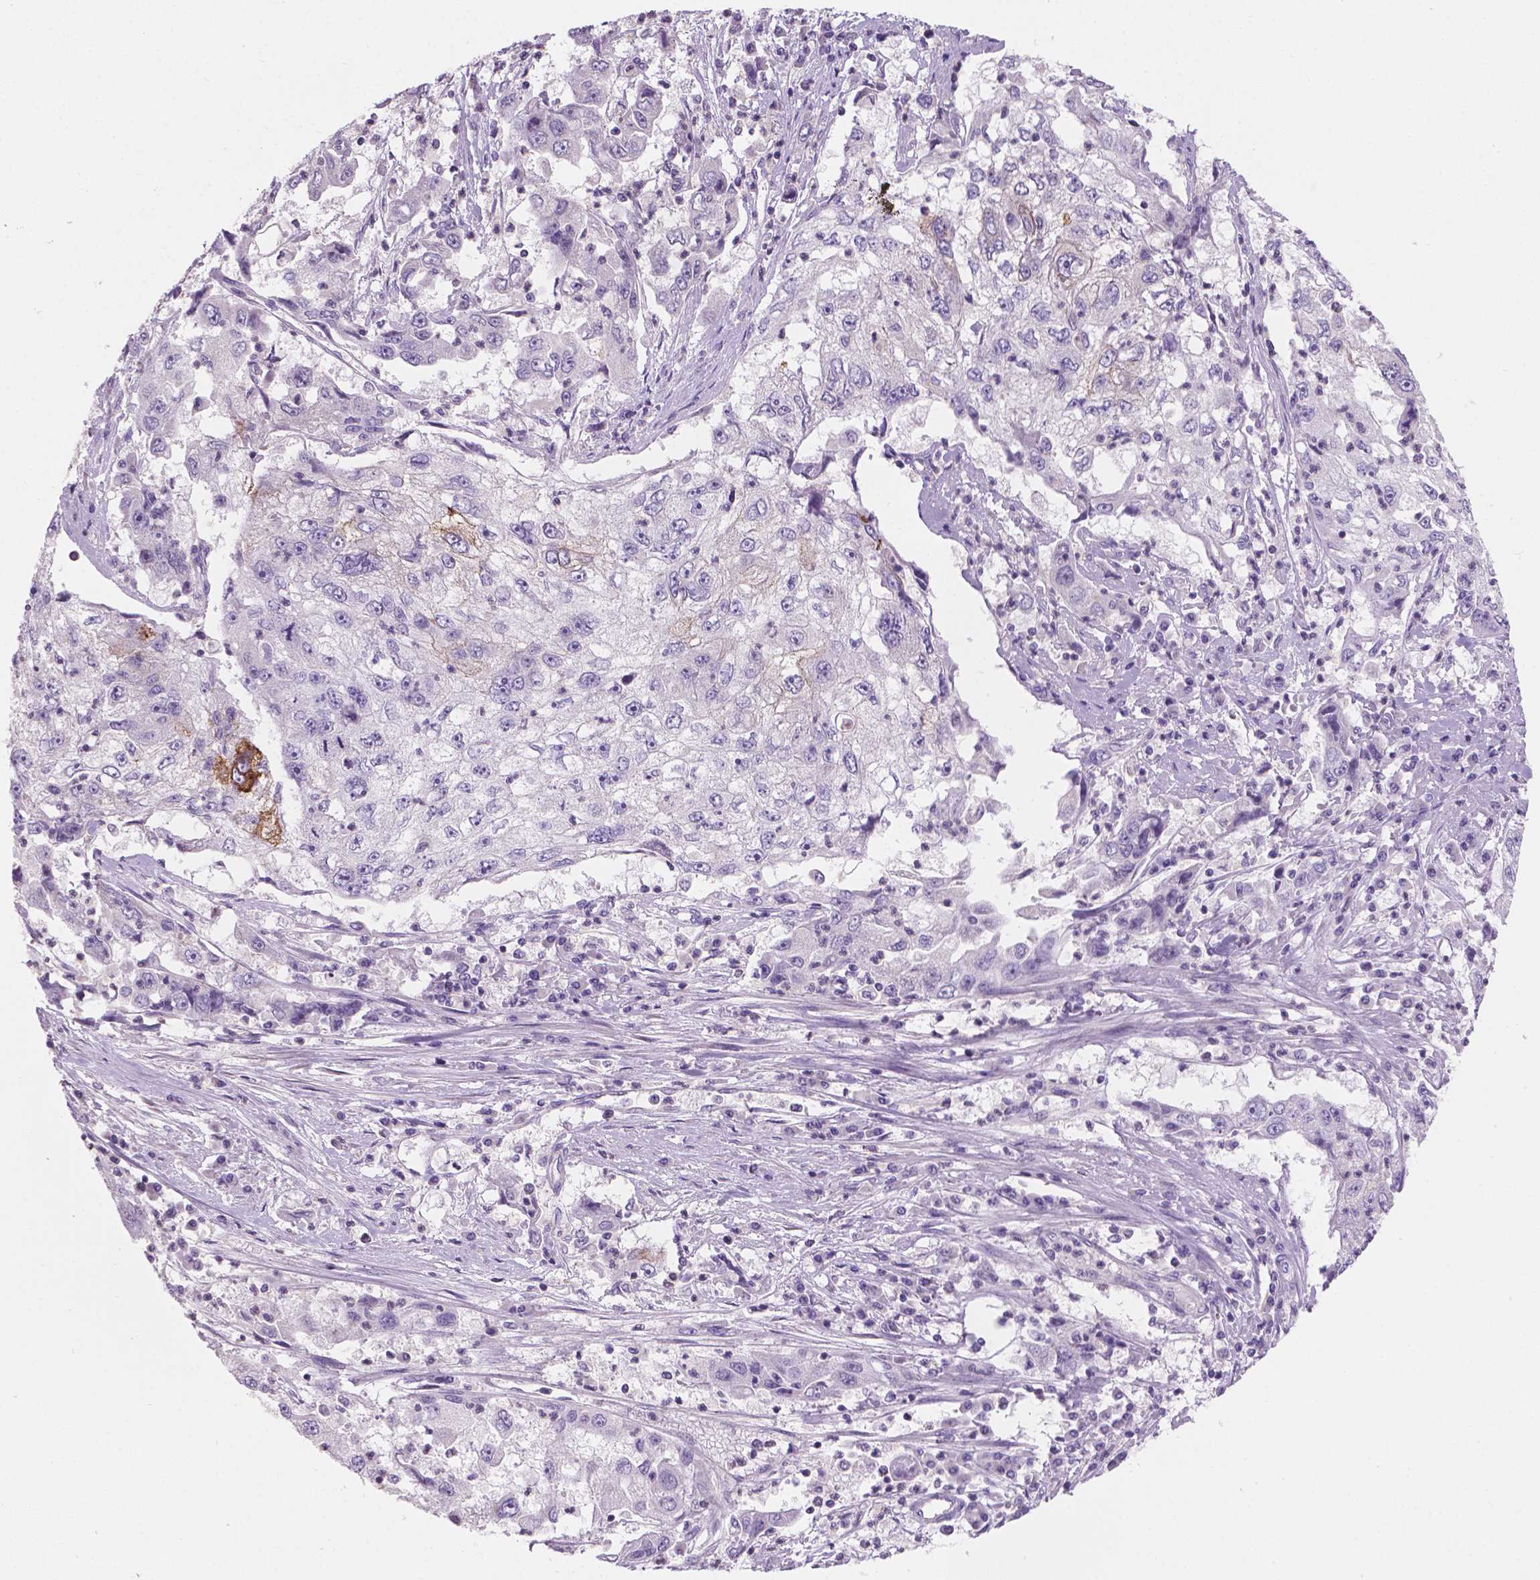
{"staining": {"intensity": "strong", "quantity": "<25%", "location": "cytoplasmic/membranous"}, "tissue": "cervical cancer", "cell_type": "Tumor cells", "image_type": "cancer", "snomed": [{"axis": "morphology", "description": "Squamous cell carcinoma, NOS"}, {"axis": "topography", "description": "Cervix"}], "caption": "A medium amount of strong cytoplasmic/membranous positivity is seen in approximately <25% of tumor cells in cervical cancer (squamous cell carcinoma) tissue.", "gene": "SBSN", "patient": {"sex": "female", "age": 36}}